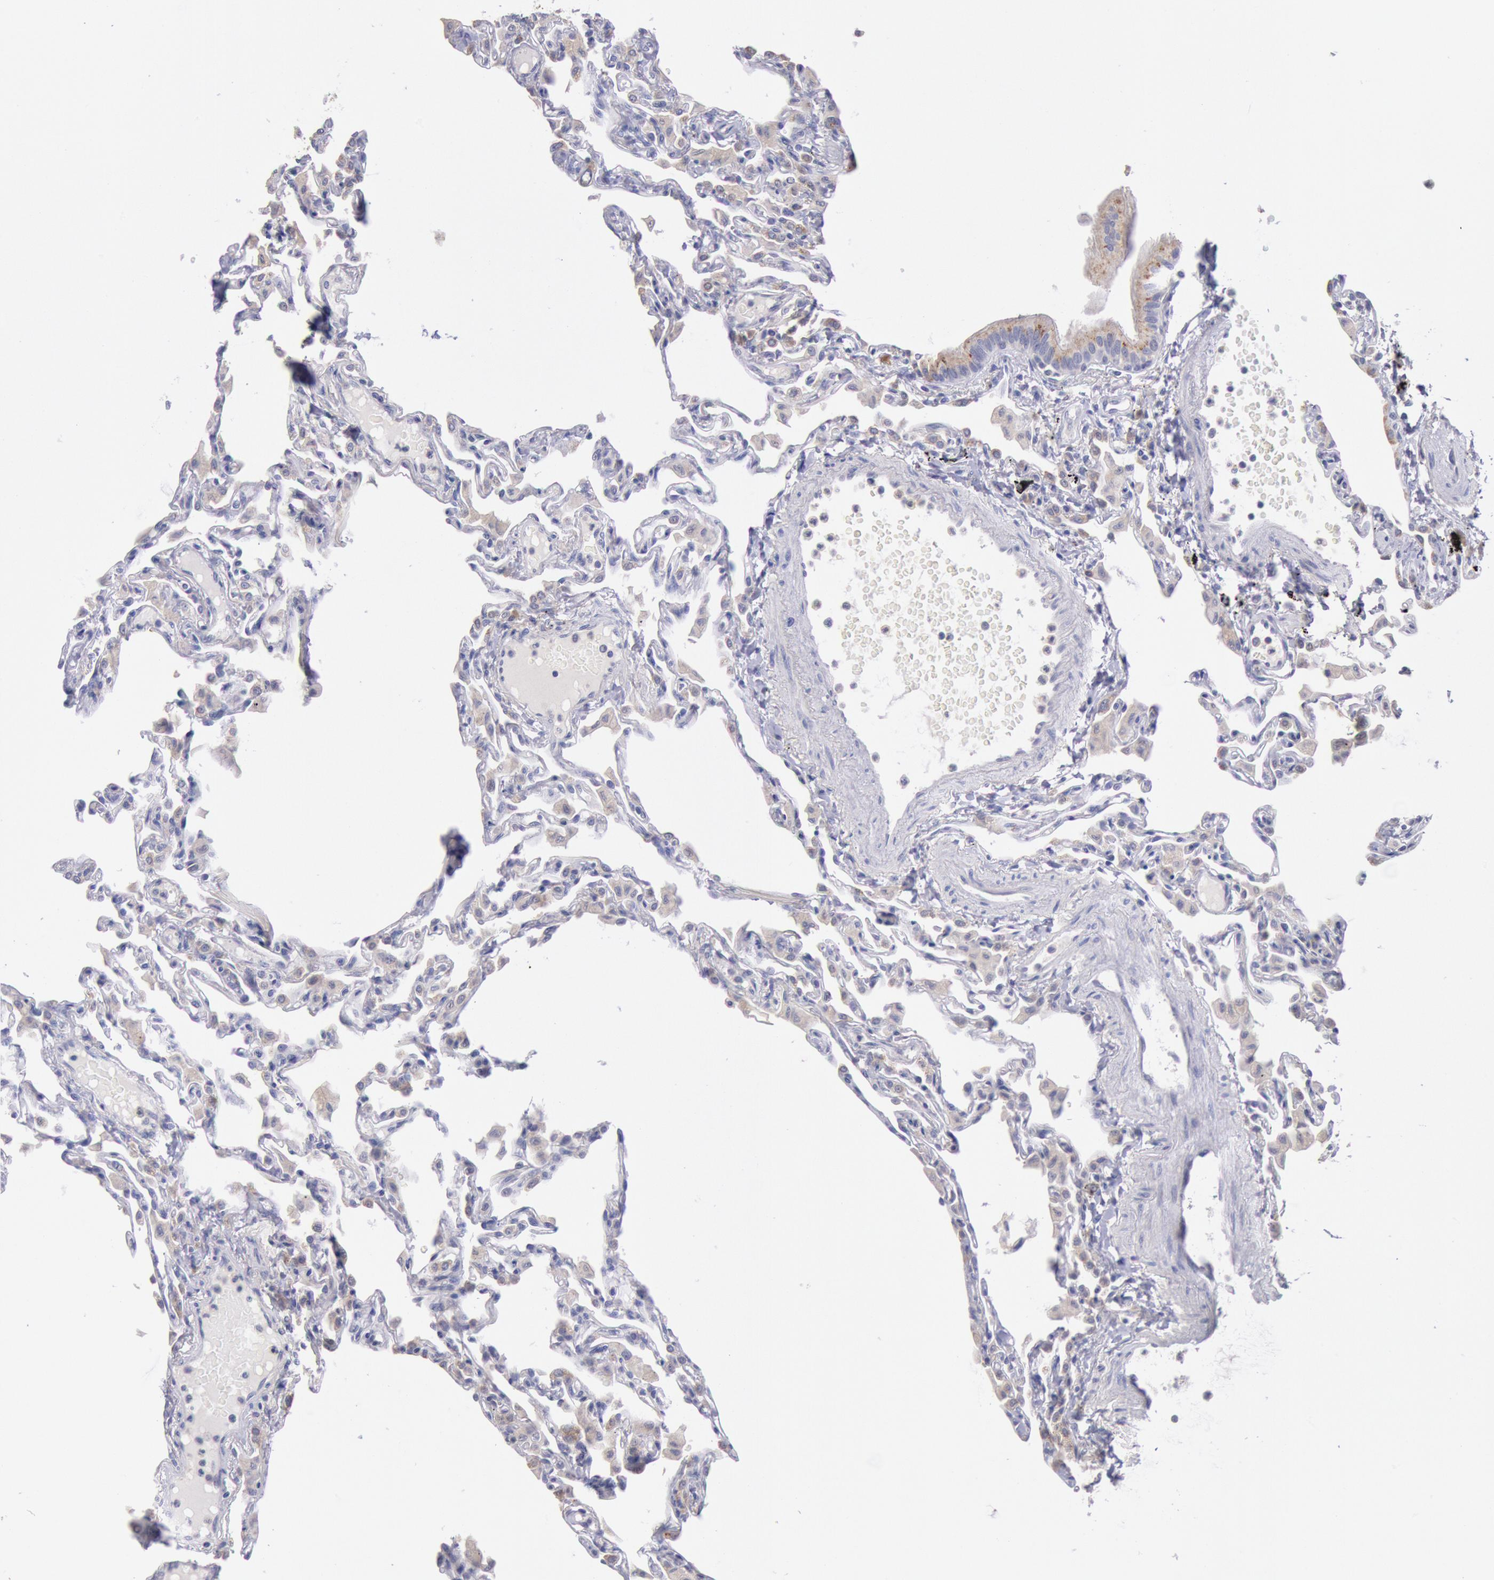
{"staining": {"intensity": "negative", "quantity": "none", "location": "none"}, "tissue": "lung", "cell_type": "Alveolar cells", "image_type": "normal", "snomed": [{"axis": "morphology", "description": "Normal tissue, NOS"}, {"axis": "topography", "description": "Lung"}], "caption": "Protein analysis of normal lung reveals no significant staining in alveolar cells. The staining was performed using DAB to visualize the protein expression in brown, while the nuclei were stained in blue with hematoxylin (Magnification: 20x).", "gene": "GAL3ST1", "patient": {"sex": "female", "age": 49}}